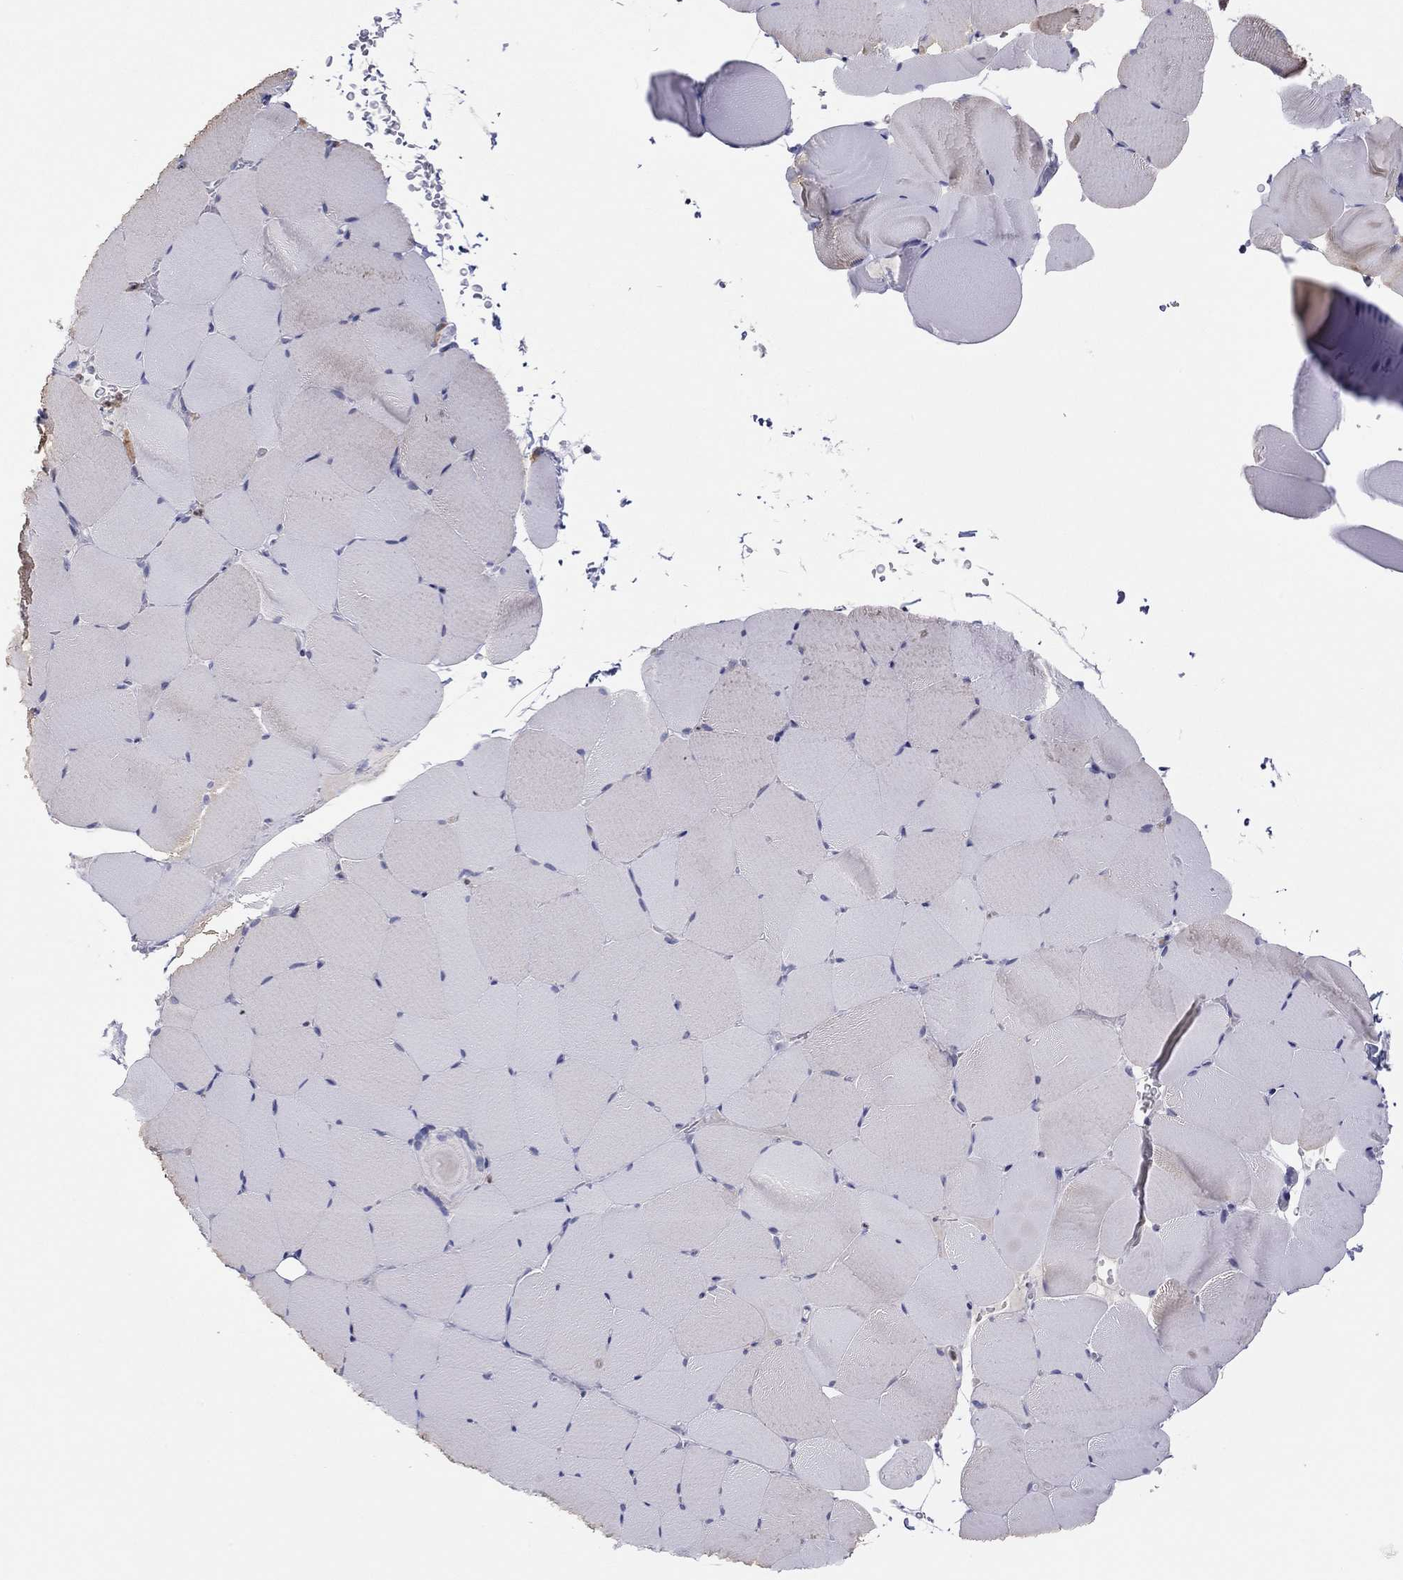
{"staining": {"intensity": "weak", "quantity": "<25%", "location": "cytoplasmic/membranous"}, "tissue": "skeletal muscle", "cell_type": "Myocytes", "image_type": "normal", "snomed": [{"axis": "morphology", "description": "Normal tissue, NOS"}, {"axis": "topography", "description": "Skeletal muscle"}], "caption": "Immunohistochemical staining of benign human skeletal muscle shows no significant staining in myocytes.", "gene": "PDXK", "patient": {"sex": "female", "age": 37}}